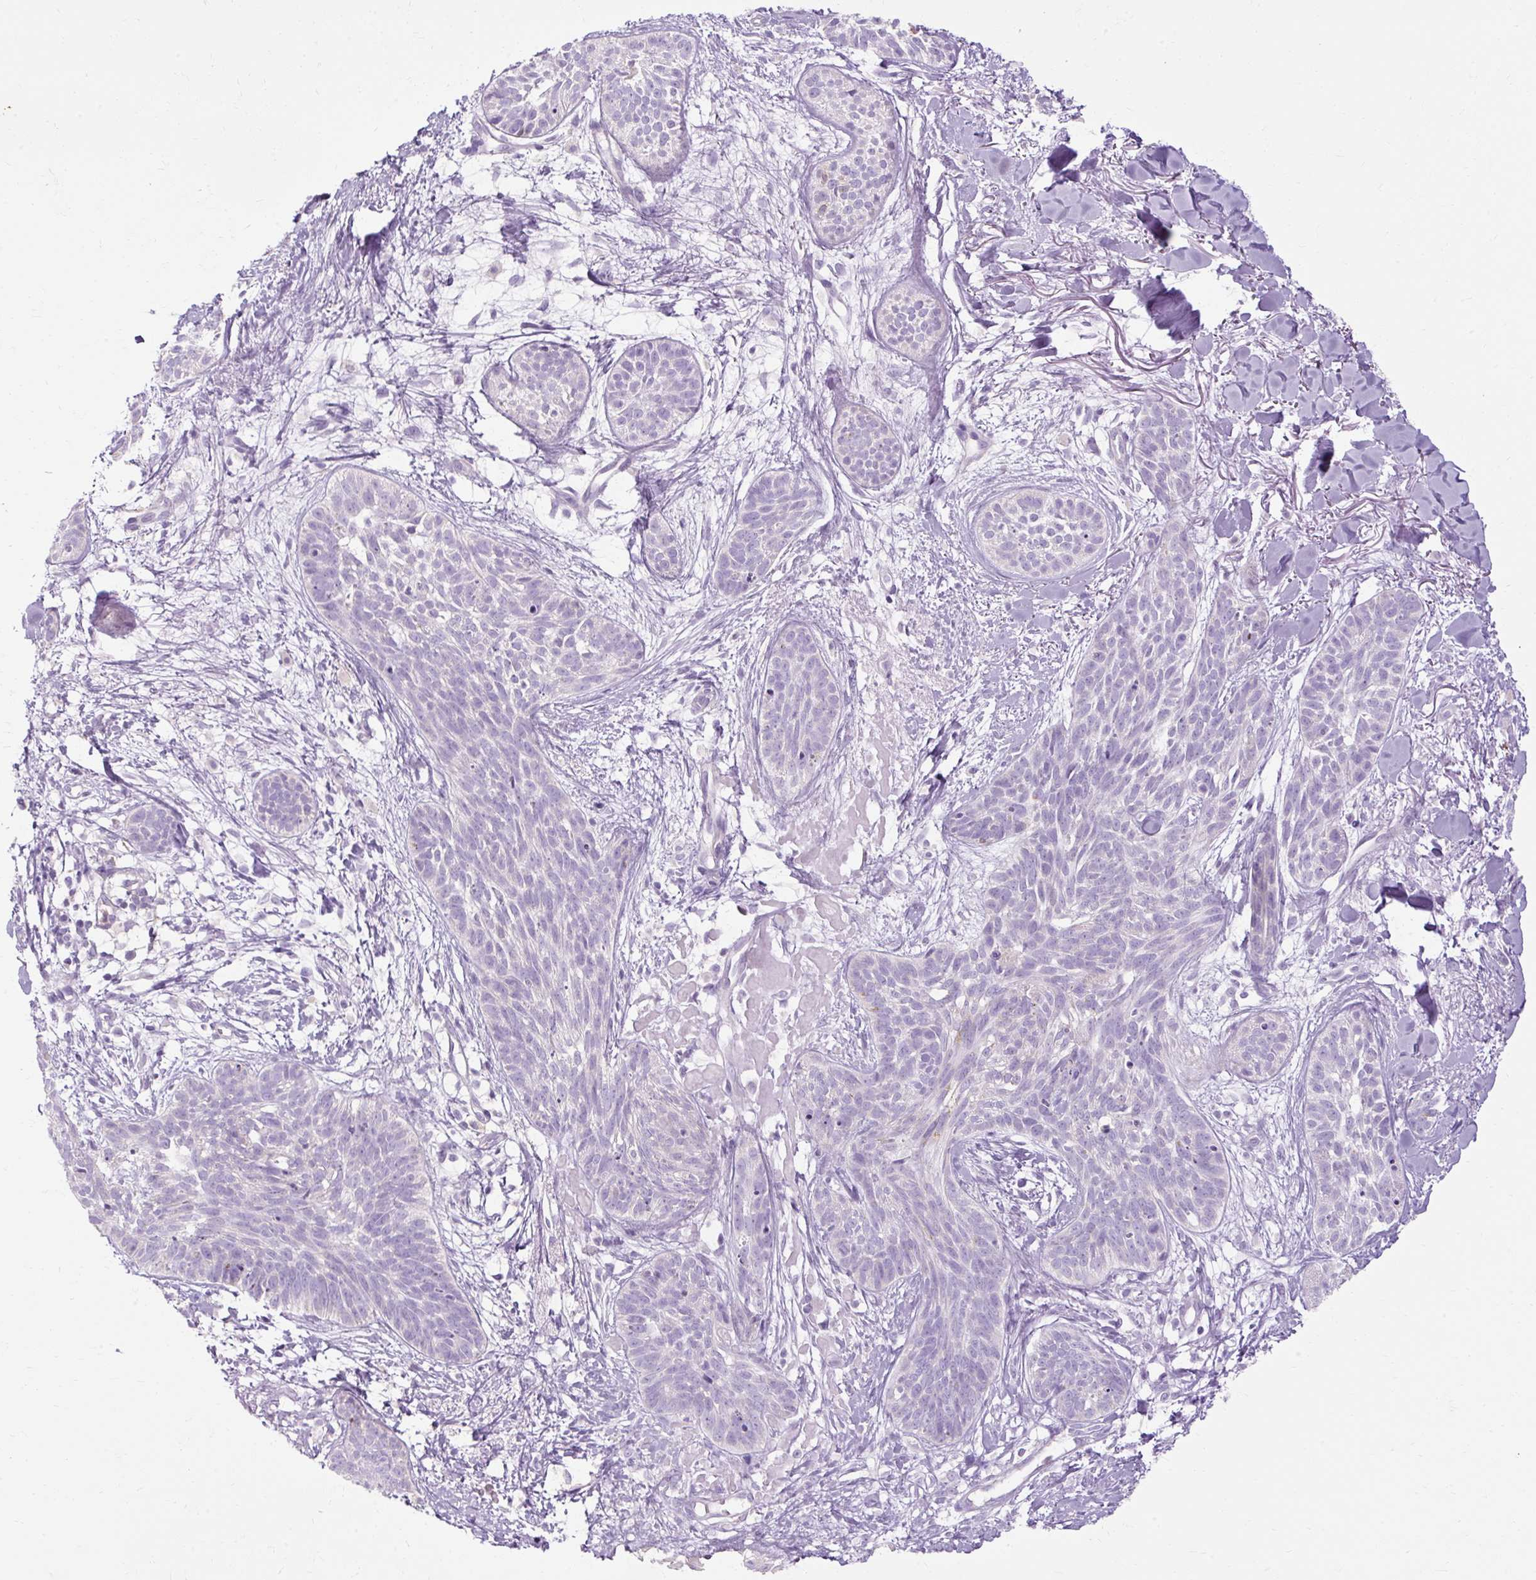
{"staining": {"intensity": "negative", "quantity": "none", "location": "none"}, "tissue": "skin cancer", "cell_type": "Tumor cells", "image_type": "cancer", "snomed": [{"axis": "morphology", "description": "Basal cell carcinoma"}, {"axis": "topography", "description": "Skin"}], "caption": "Tumor cells are negative for brown protein staining in basal cell carcinoma (skin). (DAB (3,3'-diaminobenzidine) IHC with hematoxylin counter stain).", "gene": "HSD11B1", "patient": {"sex": "male", "age": 52}}